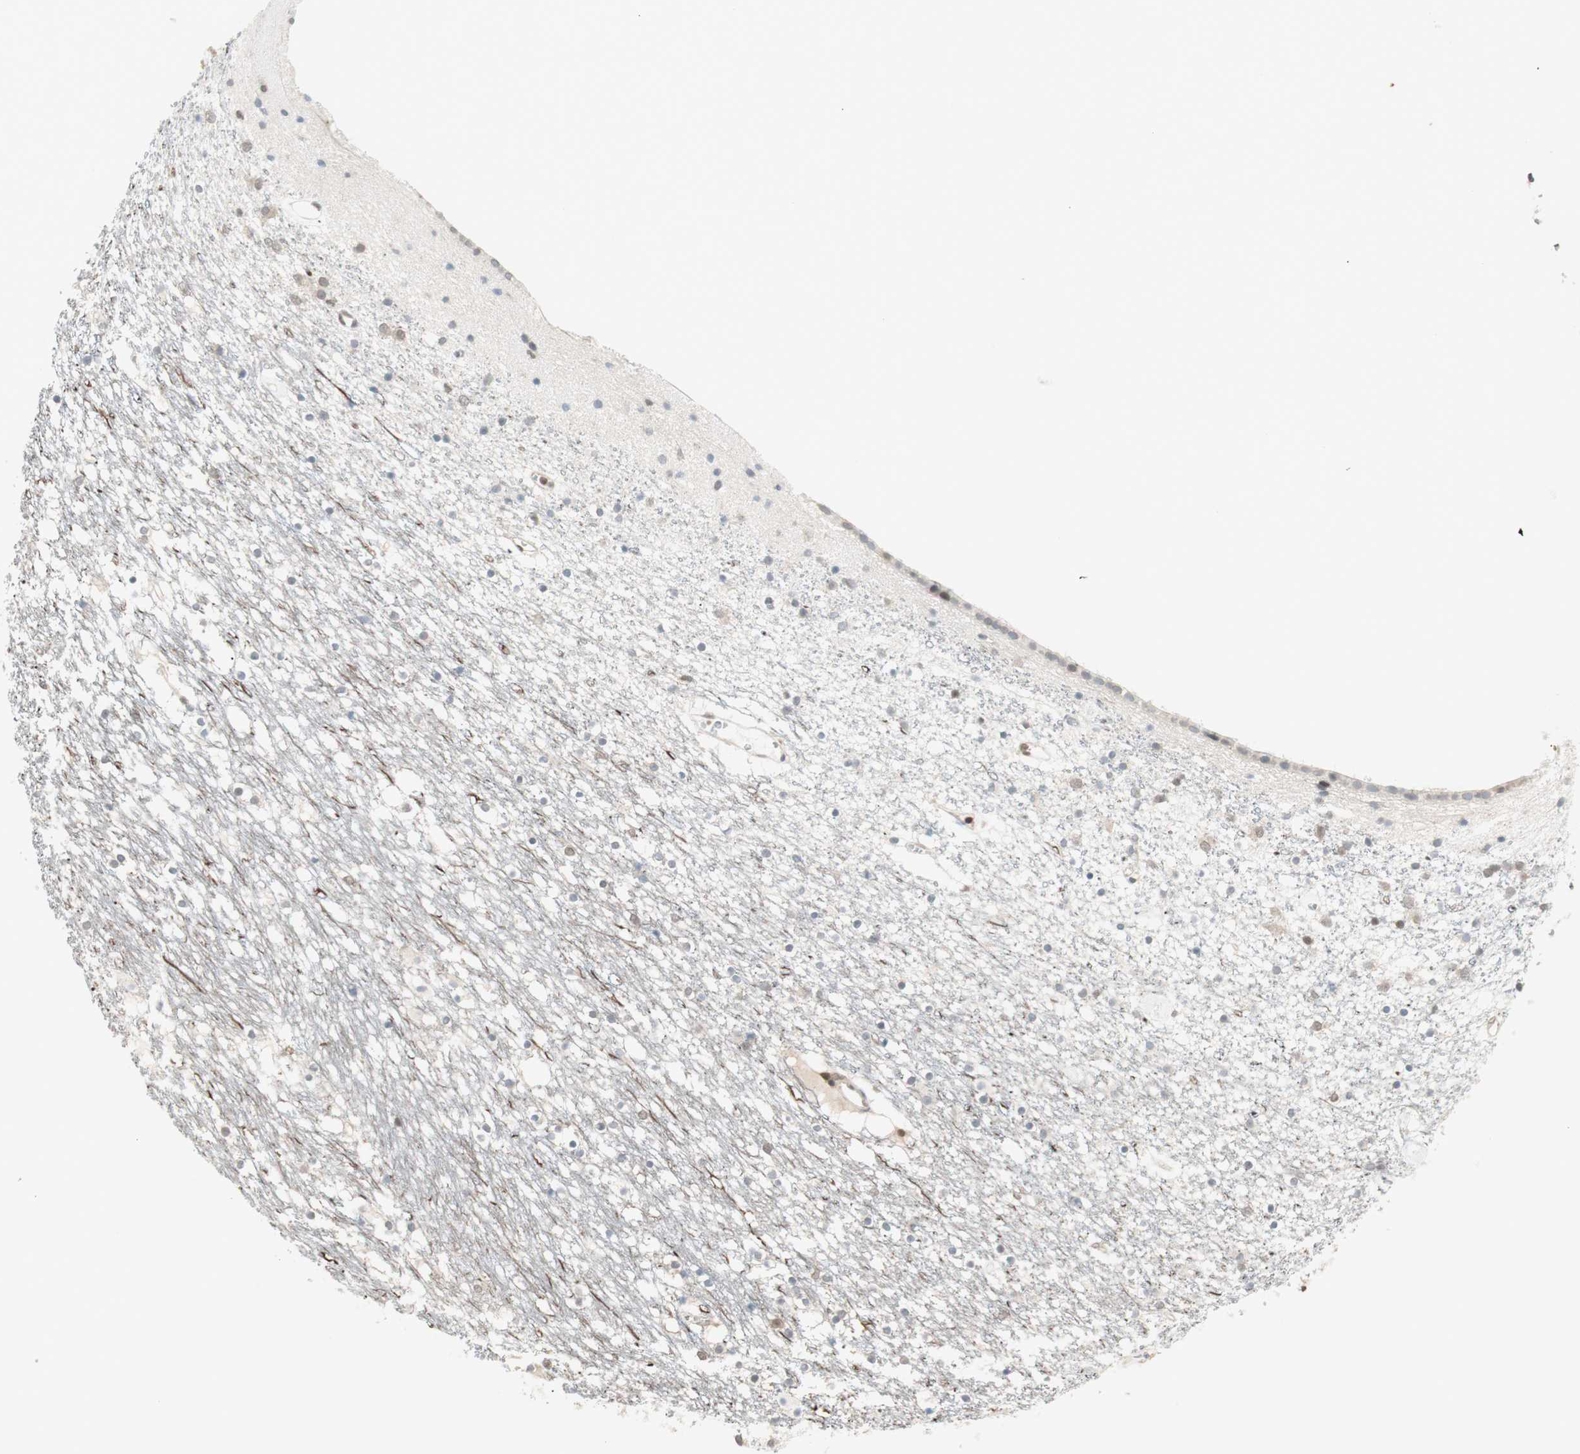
{"staining": {"intensity": "weak", "quantity": "<25%", "location": "cytoplasmic/membranous"}, "tissue": "caudate", "cell_type": "Glial cells", "image_type": "normal", "snomed": [{"axis": "morphology", "description": "Normal tissue, NOS"}, {"axis": "topography", "description": "Lateral ventricle wall"}], "caption": "This is an immunohistochemistry (IHC) histopathology image of benign caudate. There is no positivity in glial cells.", "gene": "UBE2I", "patient": {"sex": "male", "age": 45}}